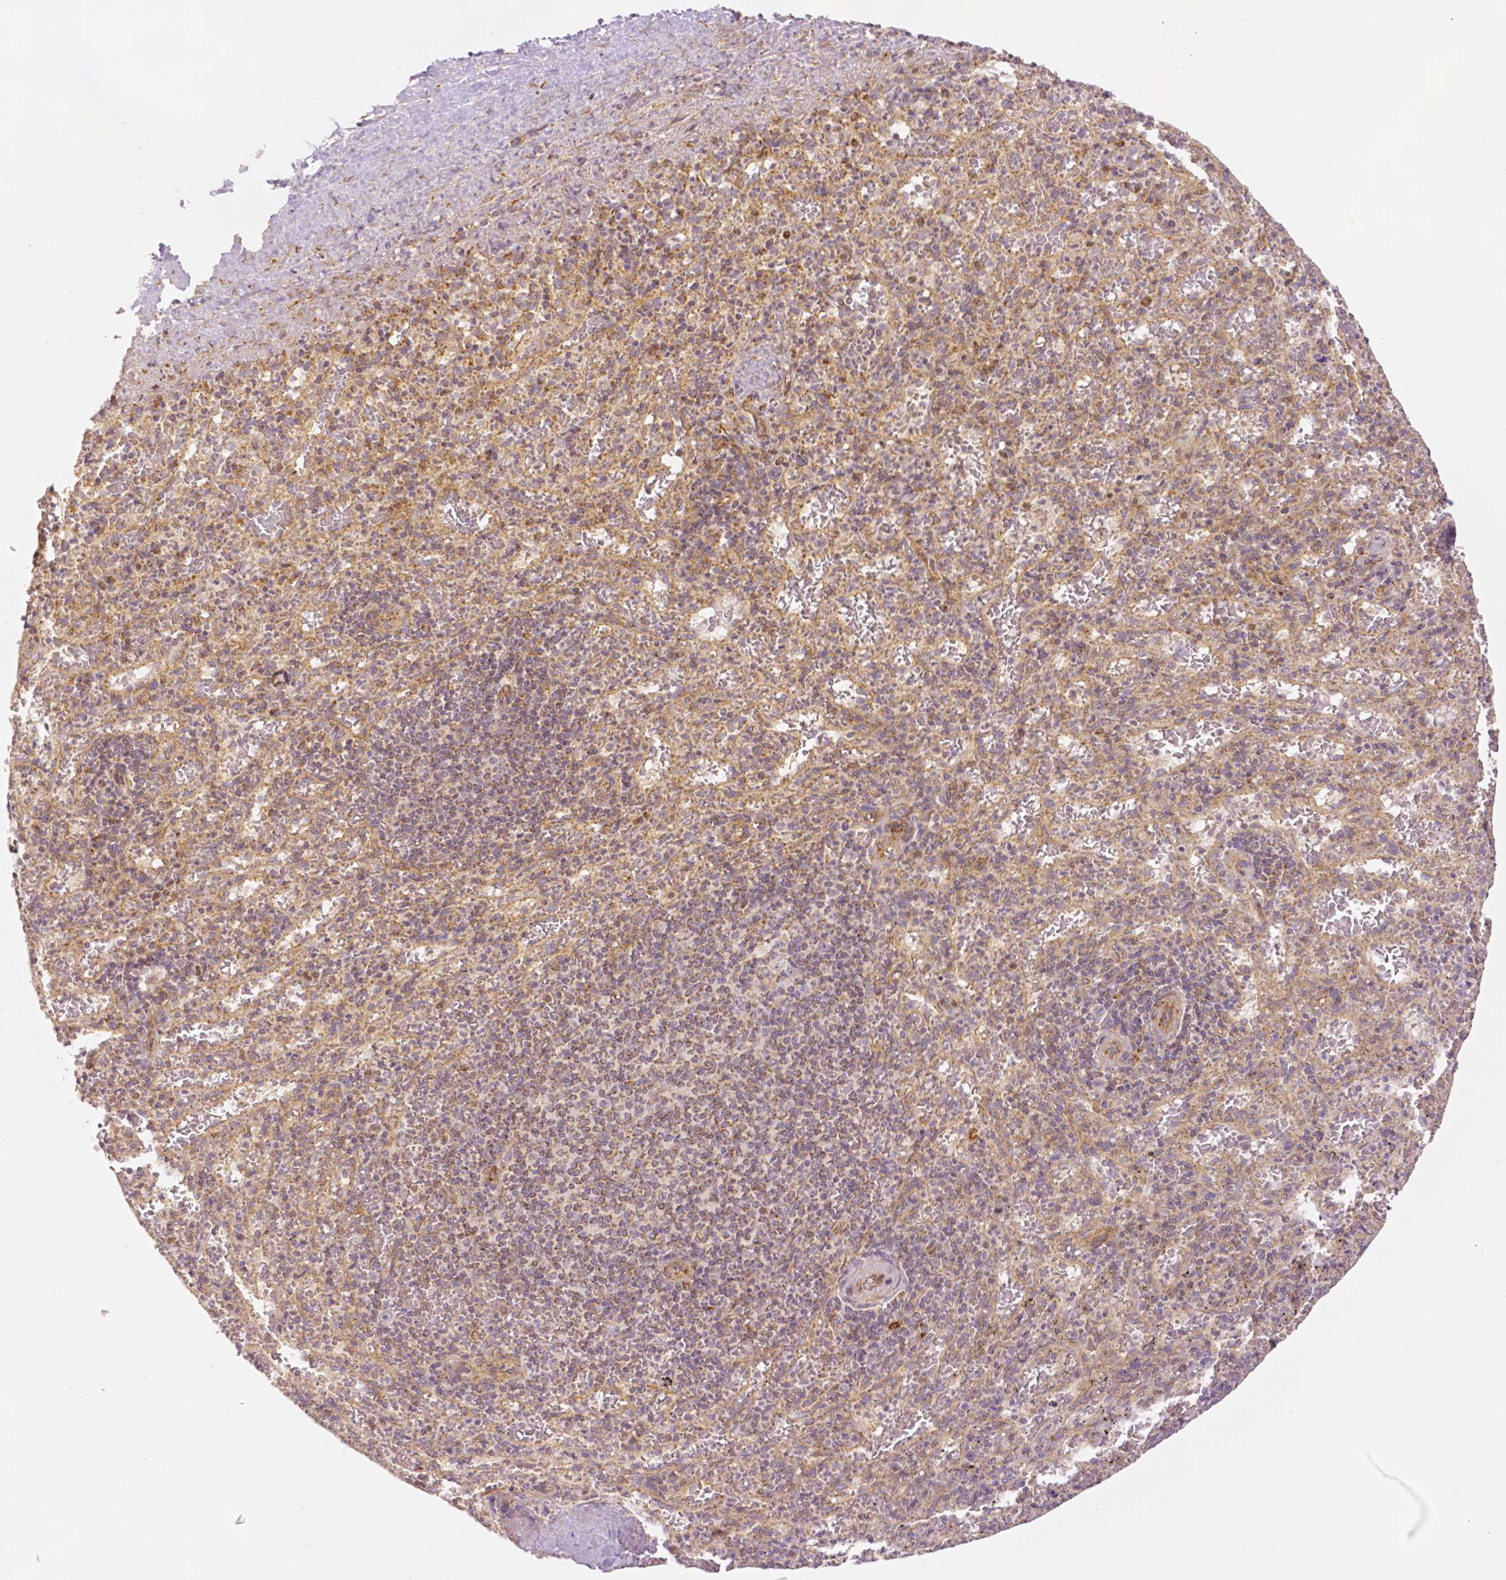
{"staining": {"intensity": "negative", "quantity": "none", "location": "none"}, "tissue": "spleen", "cell_type": "Cells in red pulp", "image_type": "normal", "snomed": [{"axis": "morphology", "description": "Normal tissue, NOS"}, {"axis": "topography", "description": "Spleen"}], "caption": "This is an immunohistochemistry micrograph of normal human spleen. There is no expression in cells in red pulp.", "gene": "RHOT1", "patient": {"sex": "male", "age": 57}}